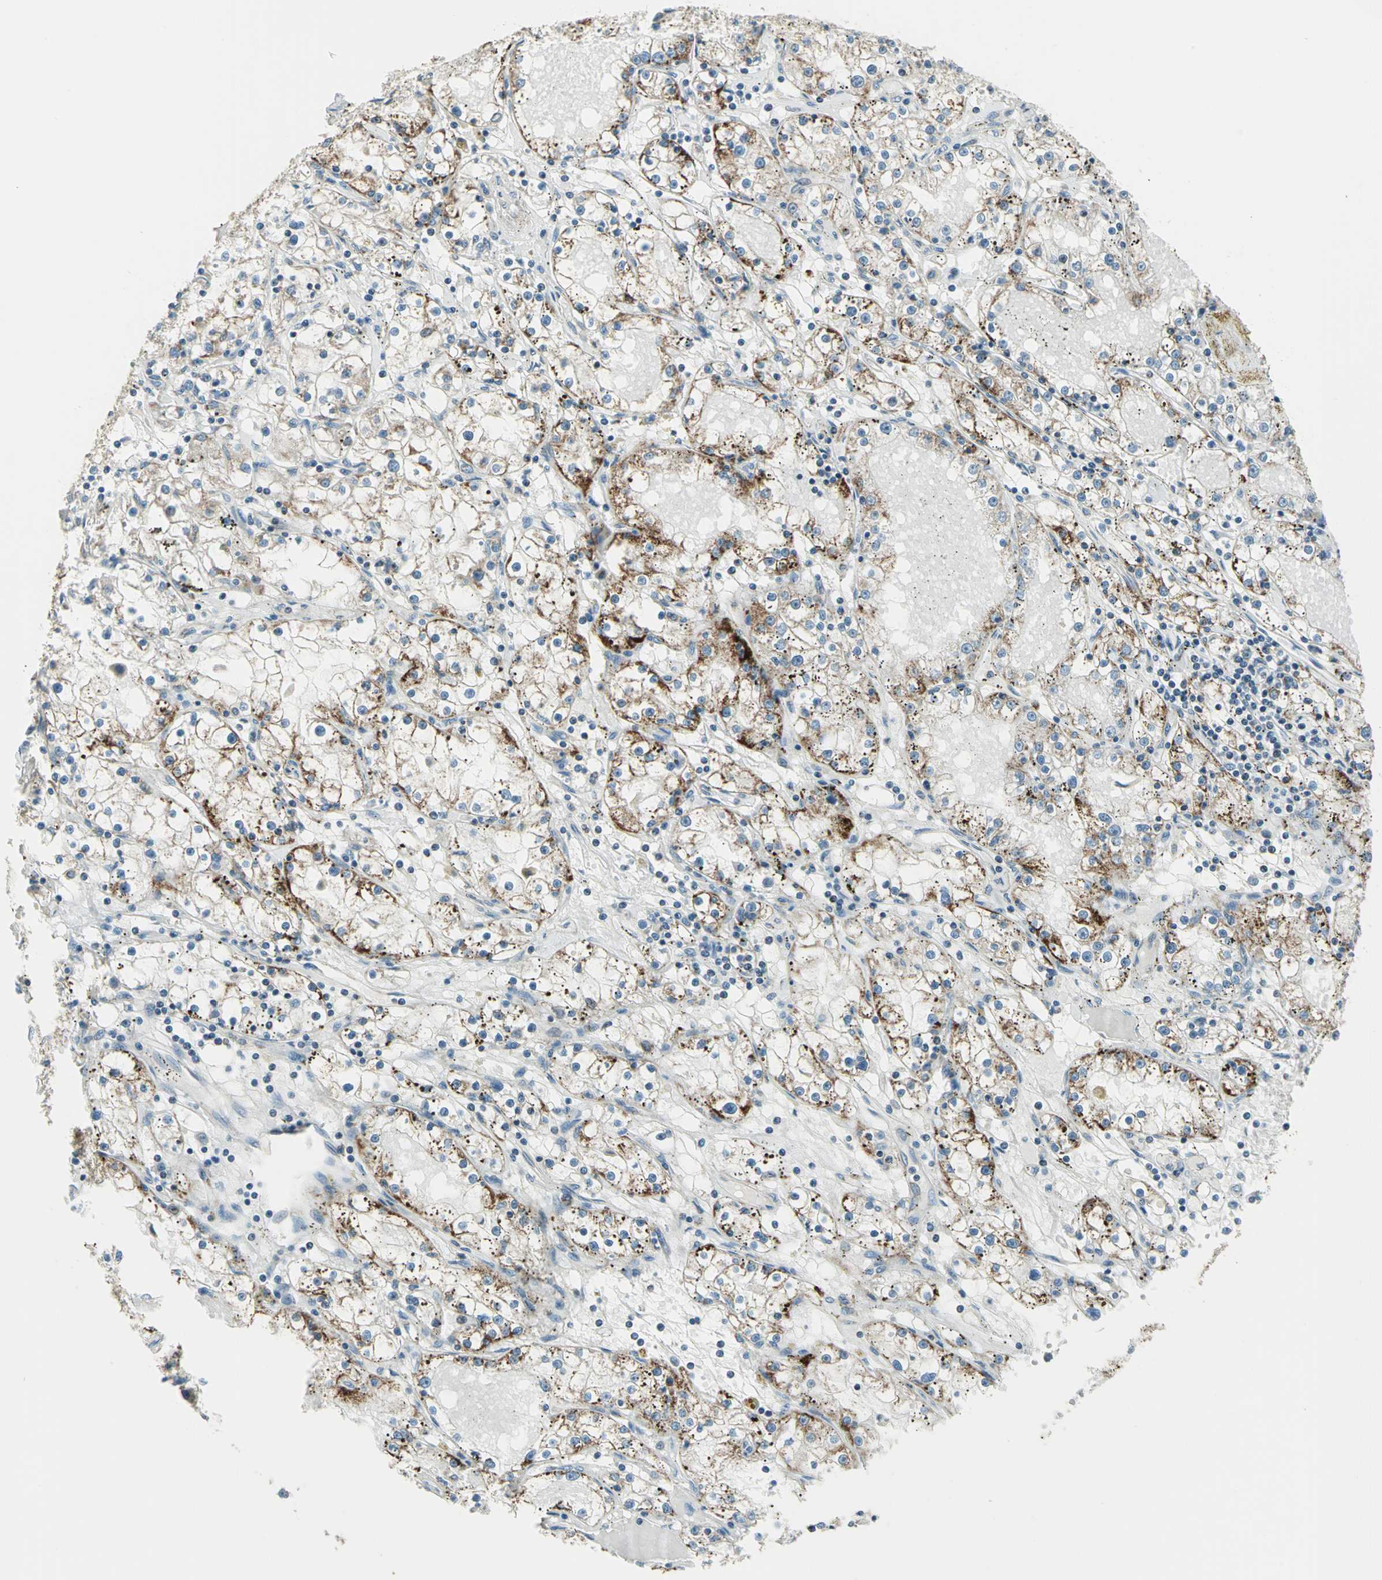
{"staining": {"intensity": "strong", "quantity": "25%-75%", "location": "cytoplasmic/membranous"}, "tissue": "renal cancer", "cell_type": "Tumor cells", "image_type": "cancer", "snomed": [{"axis": "morphology", "description": "Adenocarcinoma, NOS"}, {"axis": "topography", "description": "Kidney"}], "caption": "Immunohistochemical staining of human renal cancer exhibits high levels of strong cytoplasmic/membranous protein staining in approximately 25%-75% of tumor cells. Using DAB (3,3'-diaminobenzidine) (brown) and hematoxylin (blue) stains, captured at high magnification using brightfield microscopy.", "gene": "ACADM", "patient": {"sex": "male", "age": 56}}